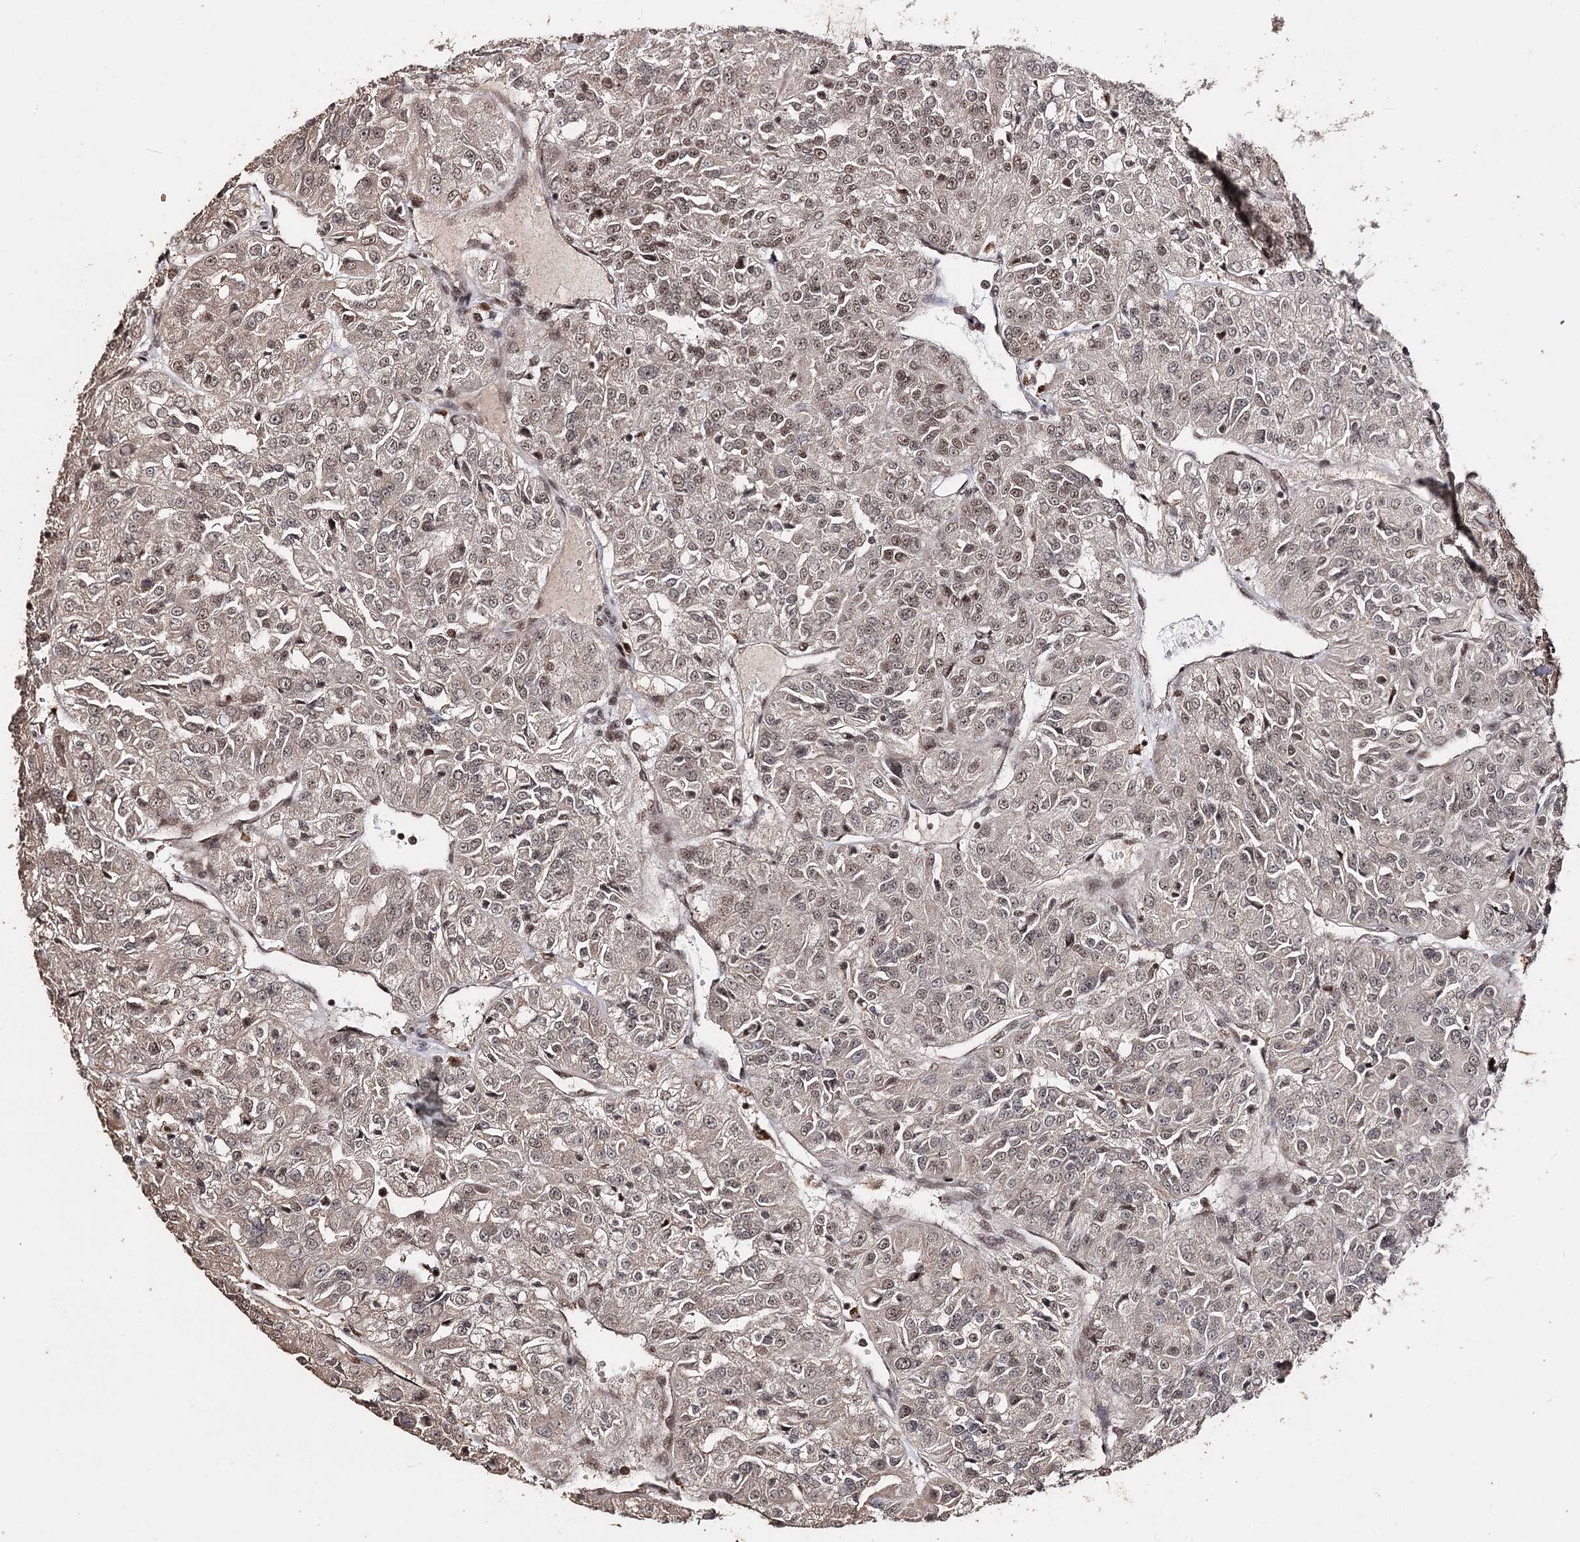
{"staining": {"intensity": "moderate", "quantity": ">75%", "location": "cytoplasmic/membranous,nuclear"}, "tissue": "renal cancer", "cell_type": "Tumor cells", "image_type": "cancer", "snomed": [{"axis": "morphology", "description": "Adenocarcinoma, NOS"}, {"axis": "topography", "description": "Kidney"}], "caption": "Moderate cytoplasmic/membranous and nuclear staining for a protein is identified in approximately >75% of tumor cells of renal adenocarcinoma using immunohistochemistry (IHC).", "gene": "U2SURP", "patient": {"sex": "female", "age": 63}}